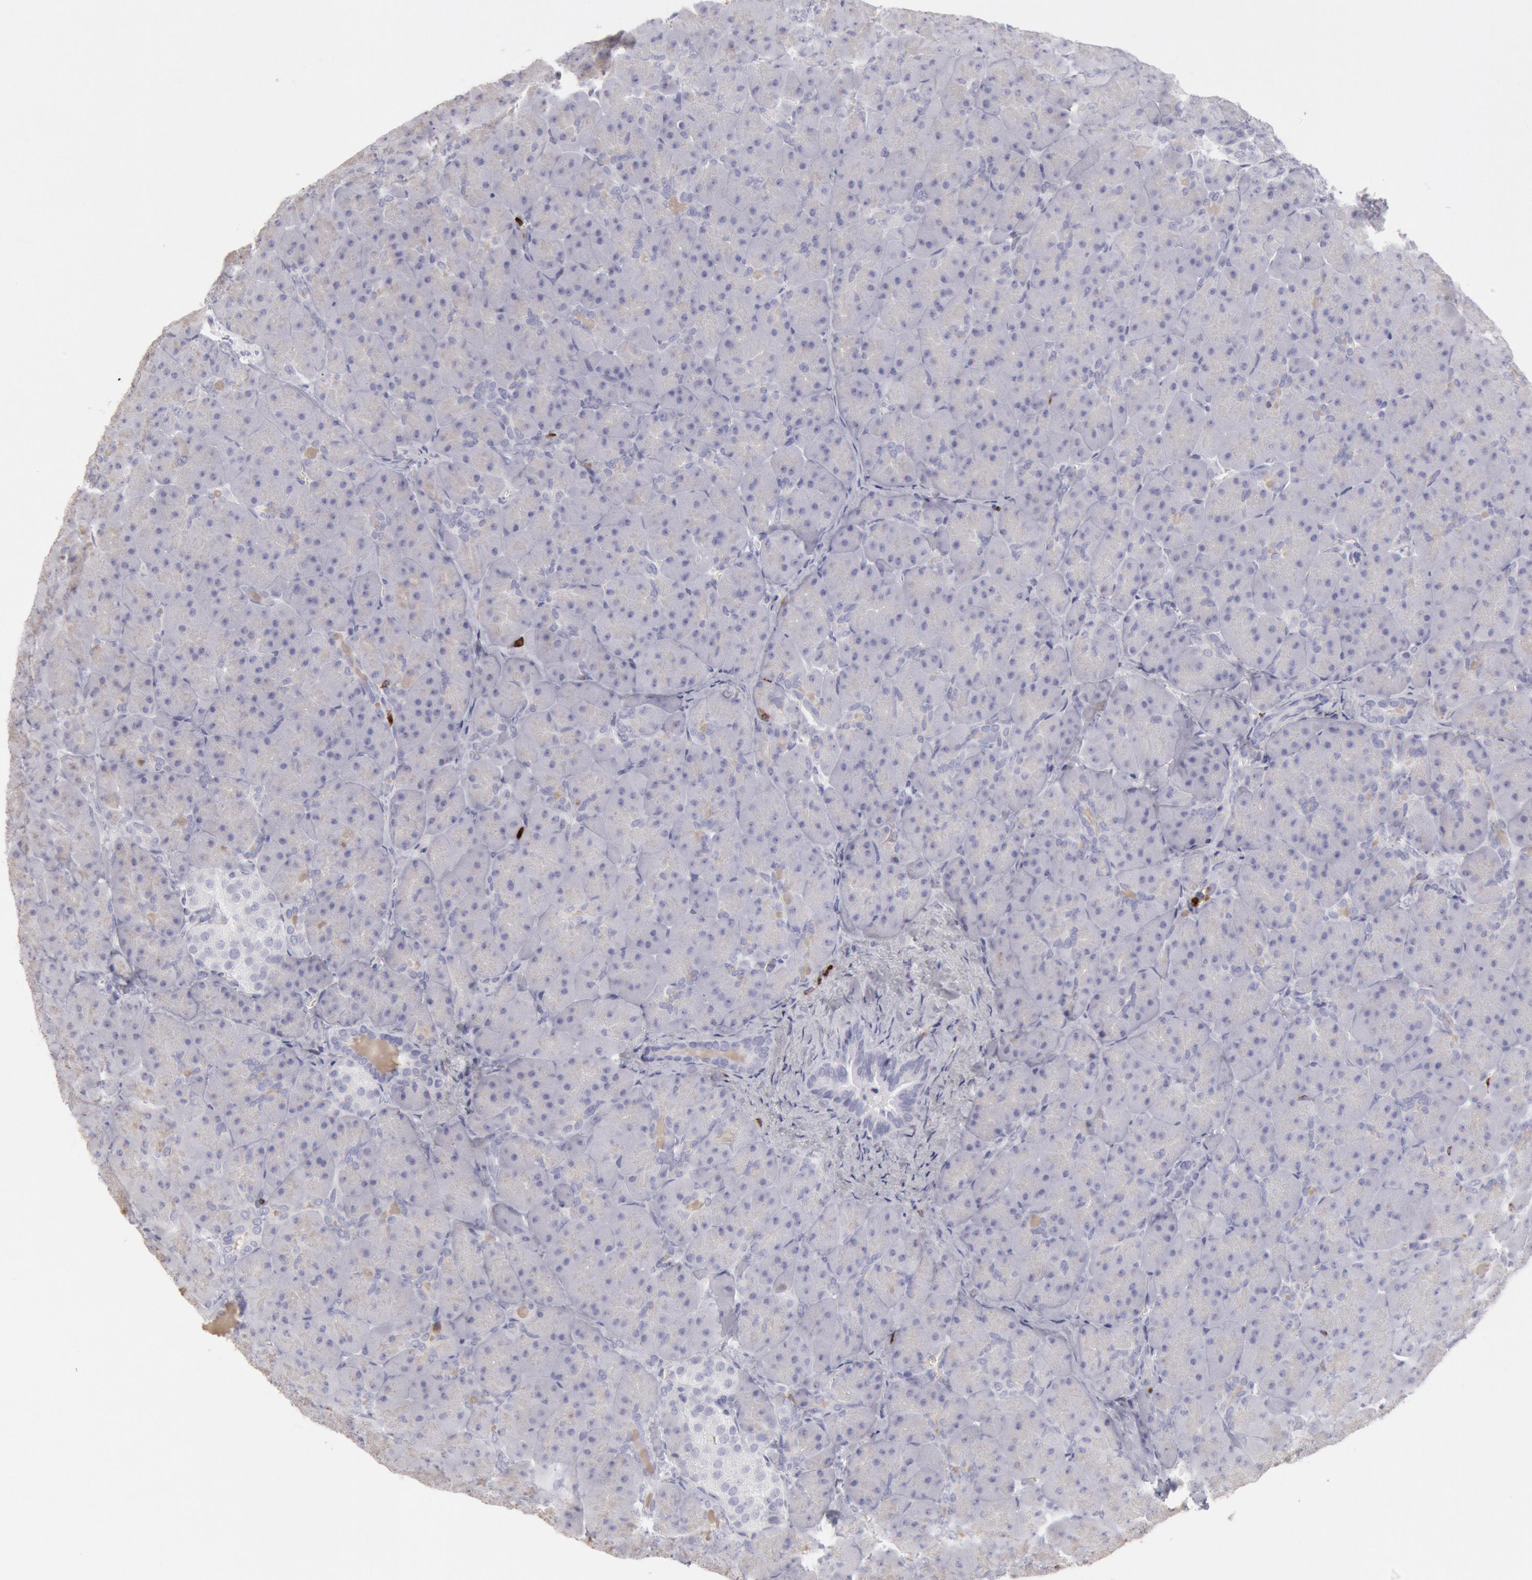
{"staining": {"intensity": "negative", "quantity": "none", "location": "none"}, "tissue": "pancreas", "cell_type": "Exocrine glandular cells", "image_type": "normal", "snomed": [{"axis": "morphology", "description": "Normal tissue, NOS"}, {"axis": "topography", "description": "Pancreas"}], "caption": "This is an immunohistochemistry (IHC) histopathology image of benign human pancreas. There is no expression in exocrine glandular cells.", "gene": "FCN1", "patient": {"sex": "male", "age": 66}}